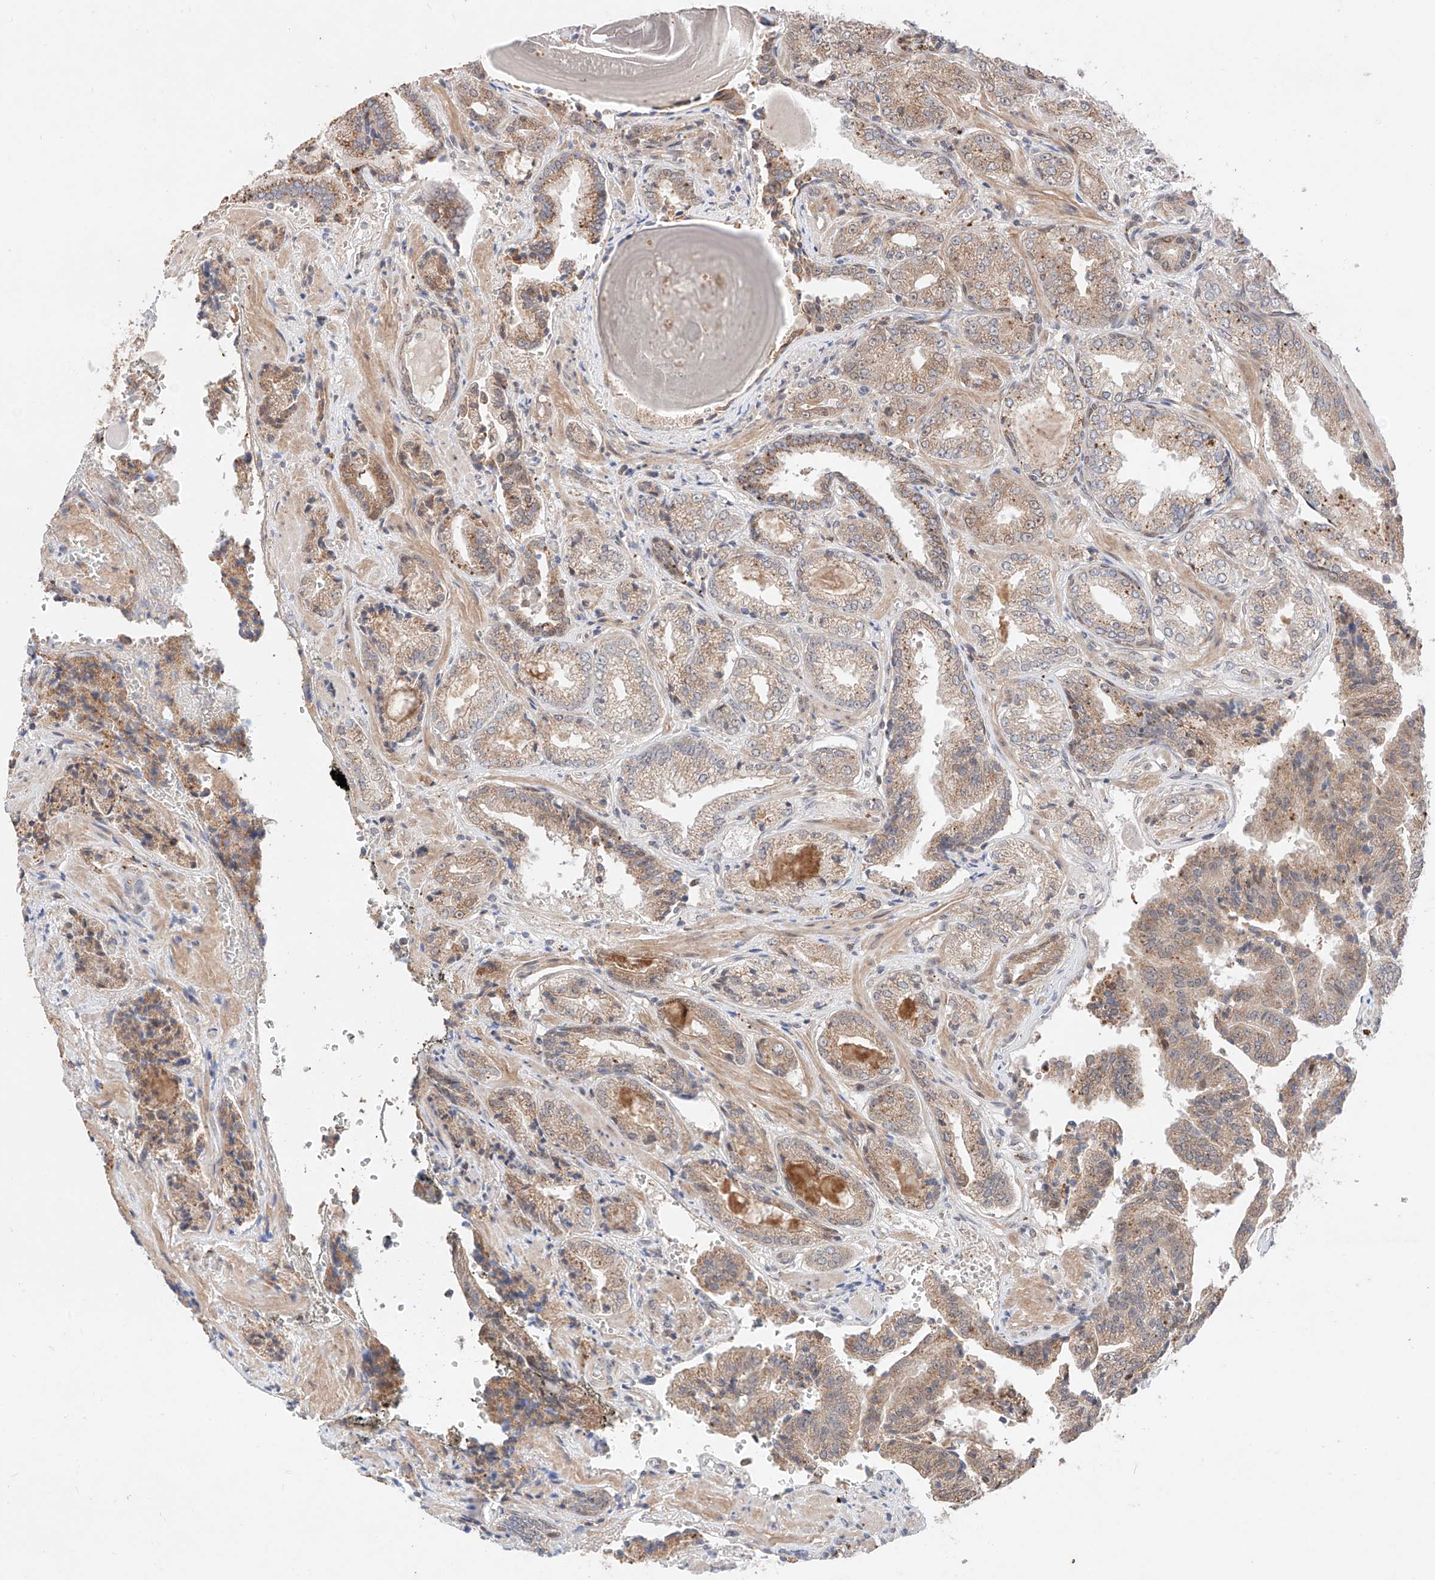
{"staining": {"intensity": "moderate", "quantity": "25%-75%", "location": "cytoplasmic/membranous"}, "tissue": "prostate cancer", "cell_type": "Tumor cells", "image_type": "cancer", "snomed": [{"axis": "morphology", "description": "Adenocarcinoma, High grade"}, {"axis": "topography", "description": "Prostate"}], "caption": "Immunohistochemical staining of human prostate cancer (adenocarcinoma (high-grade)) exhibits moderate cytoplasmic/membranous protein staining in approximately 25%-75% of tumor cells.", "gene": "GCNT1", "patient": {"sex": "male", "age": 71}}